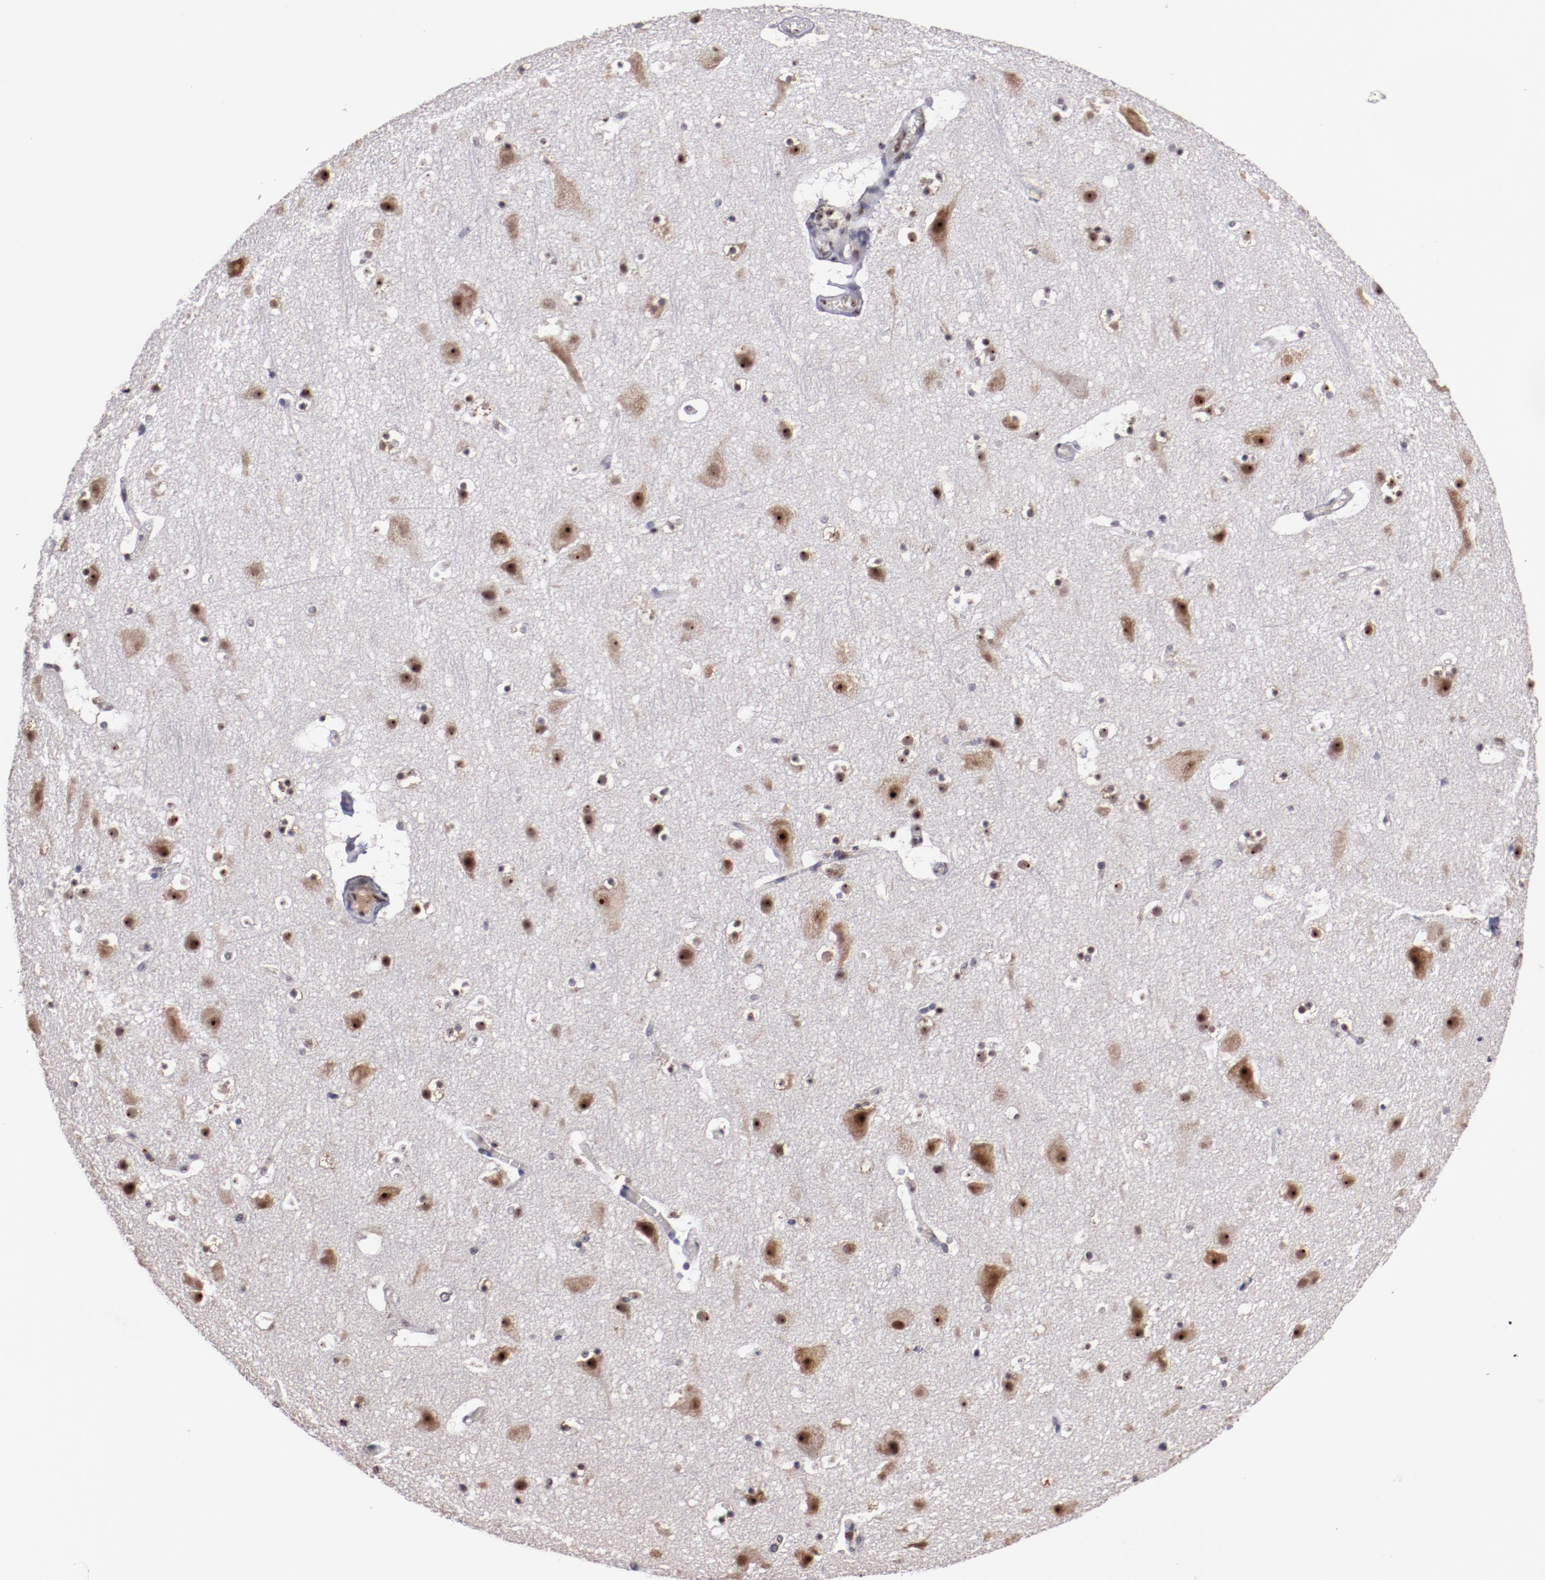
{"staining": {"intensity": "negative", "quantity": "none", "location": "none"}, "tissue": "cerebral cortex", "cell_type": "Endothelial cells", "image_type": "normal", "snomed": [{"axis": "morphology", "description": "Normal tissue, NOS"}, {"axis": "topography", "description": "Cerebral cortex"}], "caption": "The IHC photomicrograph has no significant expression in endothelial cells of cerebral cortex. (DAB immunohistochemistry (IHC) visualized using brightfield microscopy, high magnification).", "gene": "DDX24", "patient": {"sex": "male", "age": 45}}